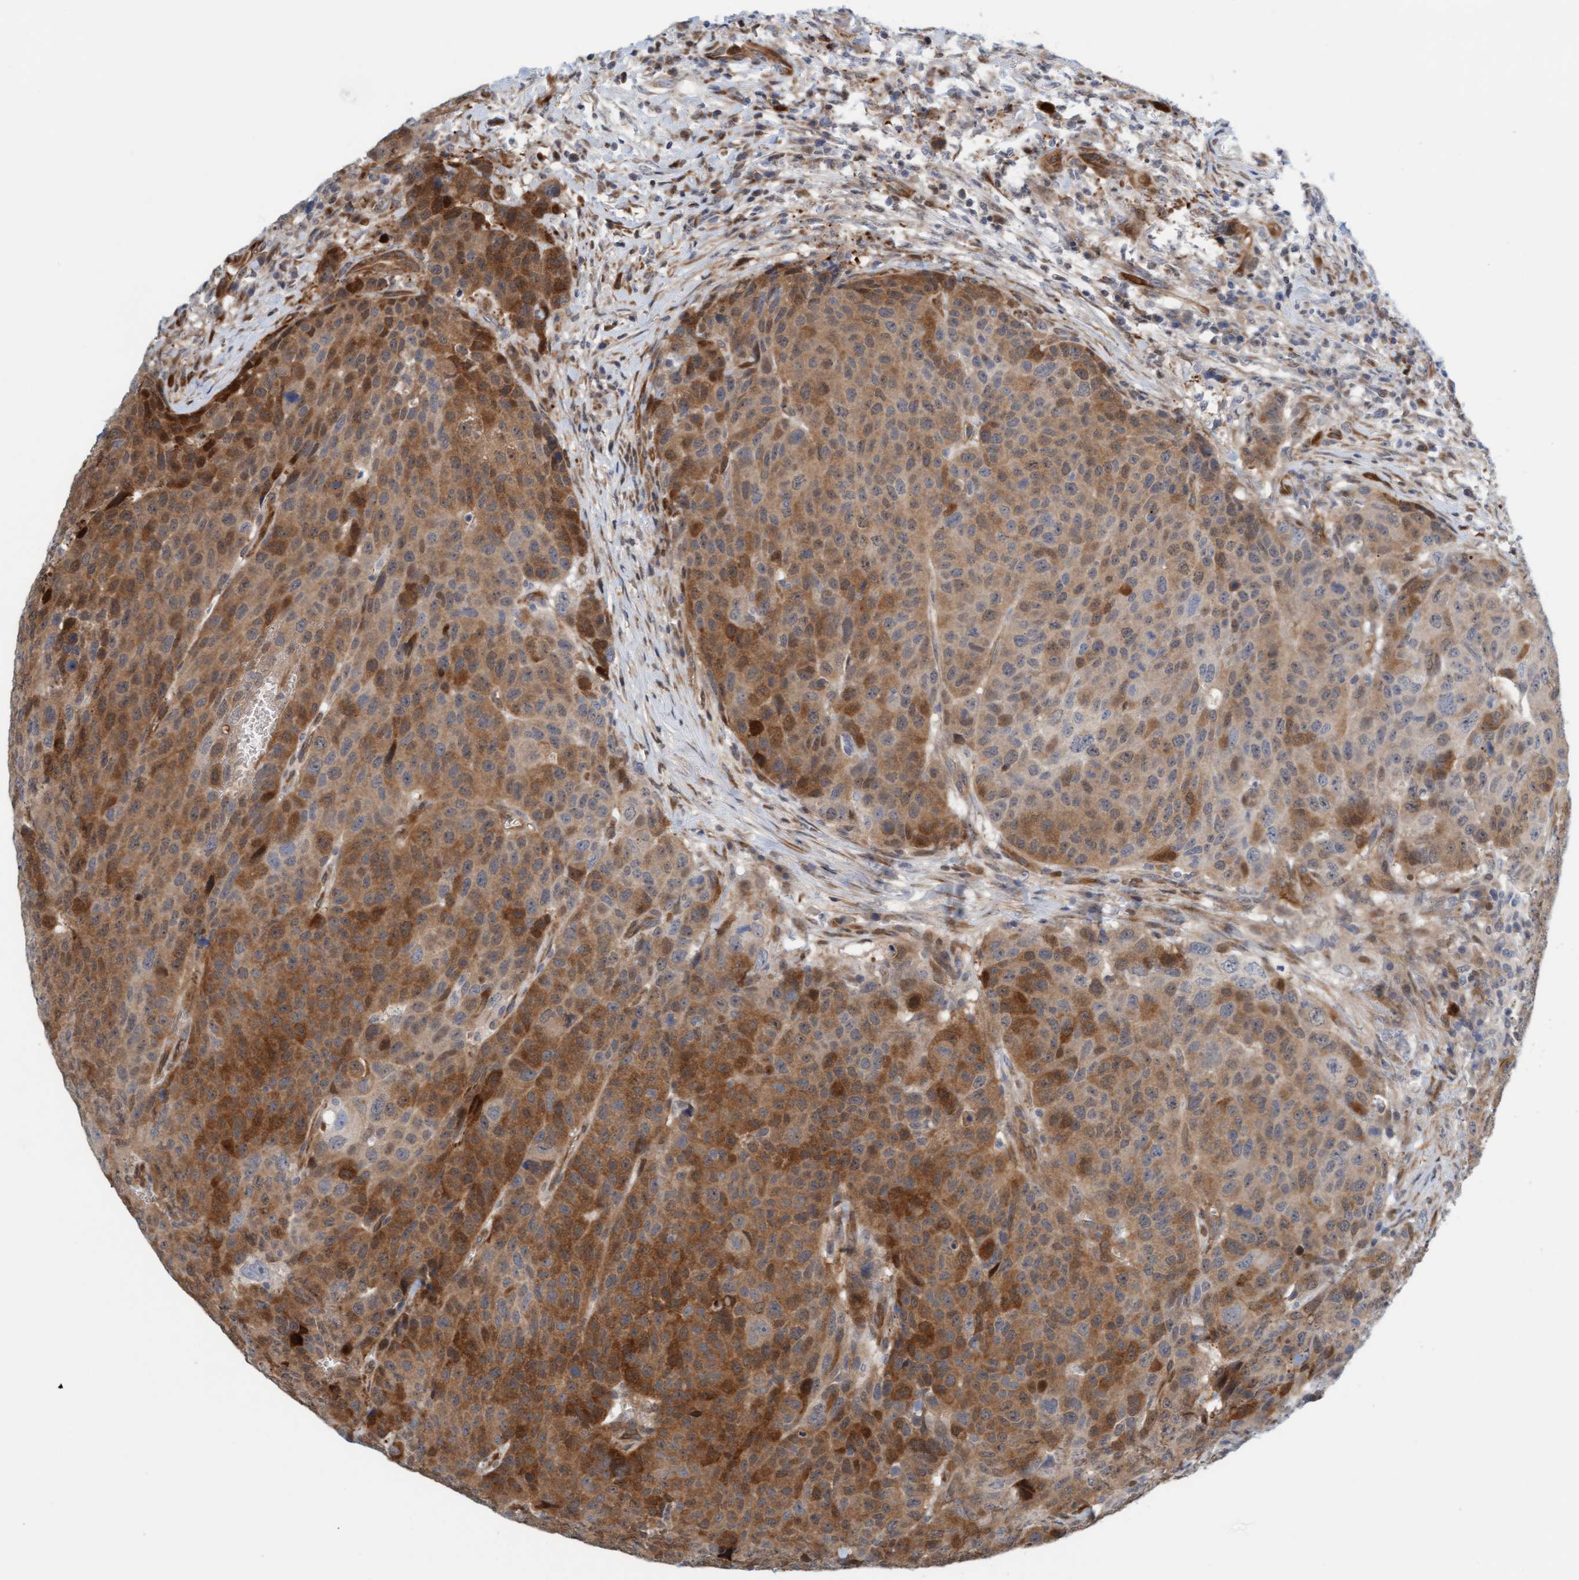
{"staining": {"intensity": "strong", "quantity": ">75%", "location": "cytoplasmic/membranous"}, "tissue": "head and neck cancer", "cell_type": "Tumor cells", "image_type": "cancer", "snomed": [{"axis": "morphology", "description": "Squamous cell carcinoma, NOS"}, {"axis": "topography", "description": "Head-Neck"}], "caption": "This photomicrograph demonstrates squamous cell carcinoma (head and neck) stained with immunohistochemistry (IHC) to label a protein in brown. The cytoplasmic/membranous of tumor cells show strong positivity for the protein. Nuclei are counter-stained blue.", "gene": "EIF4EBP1", "patient": {"sex": "male", "age": 66}}